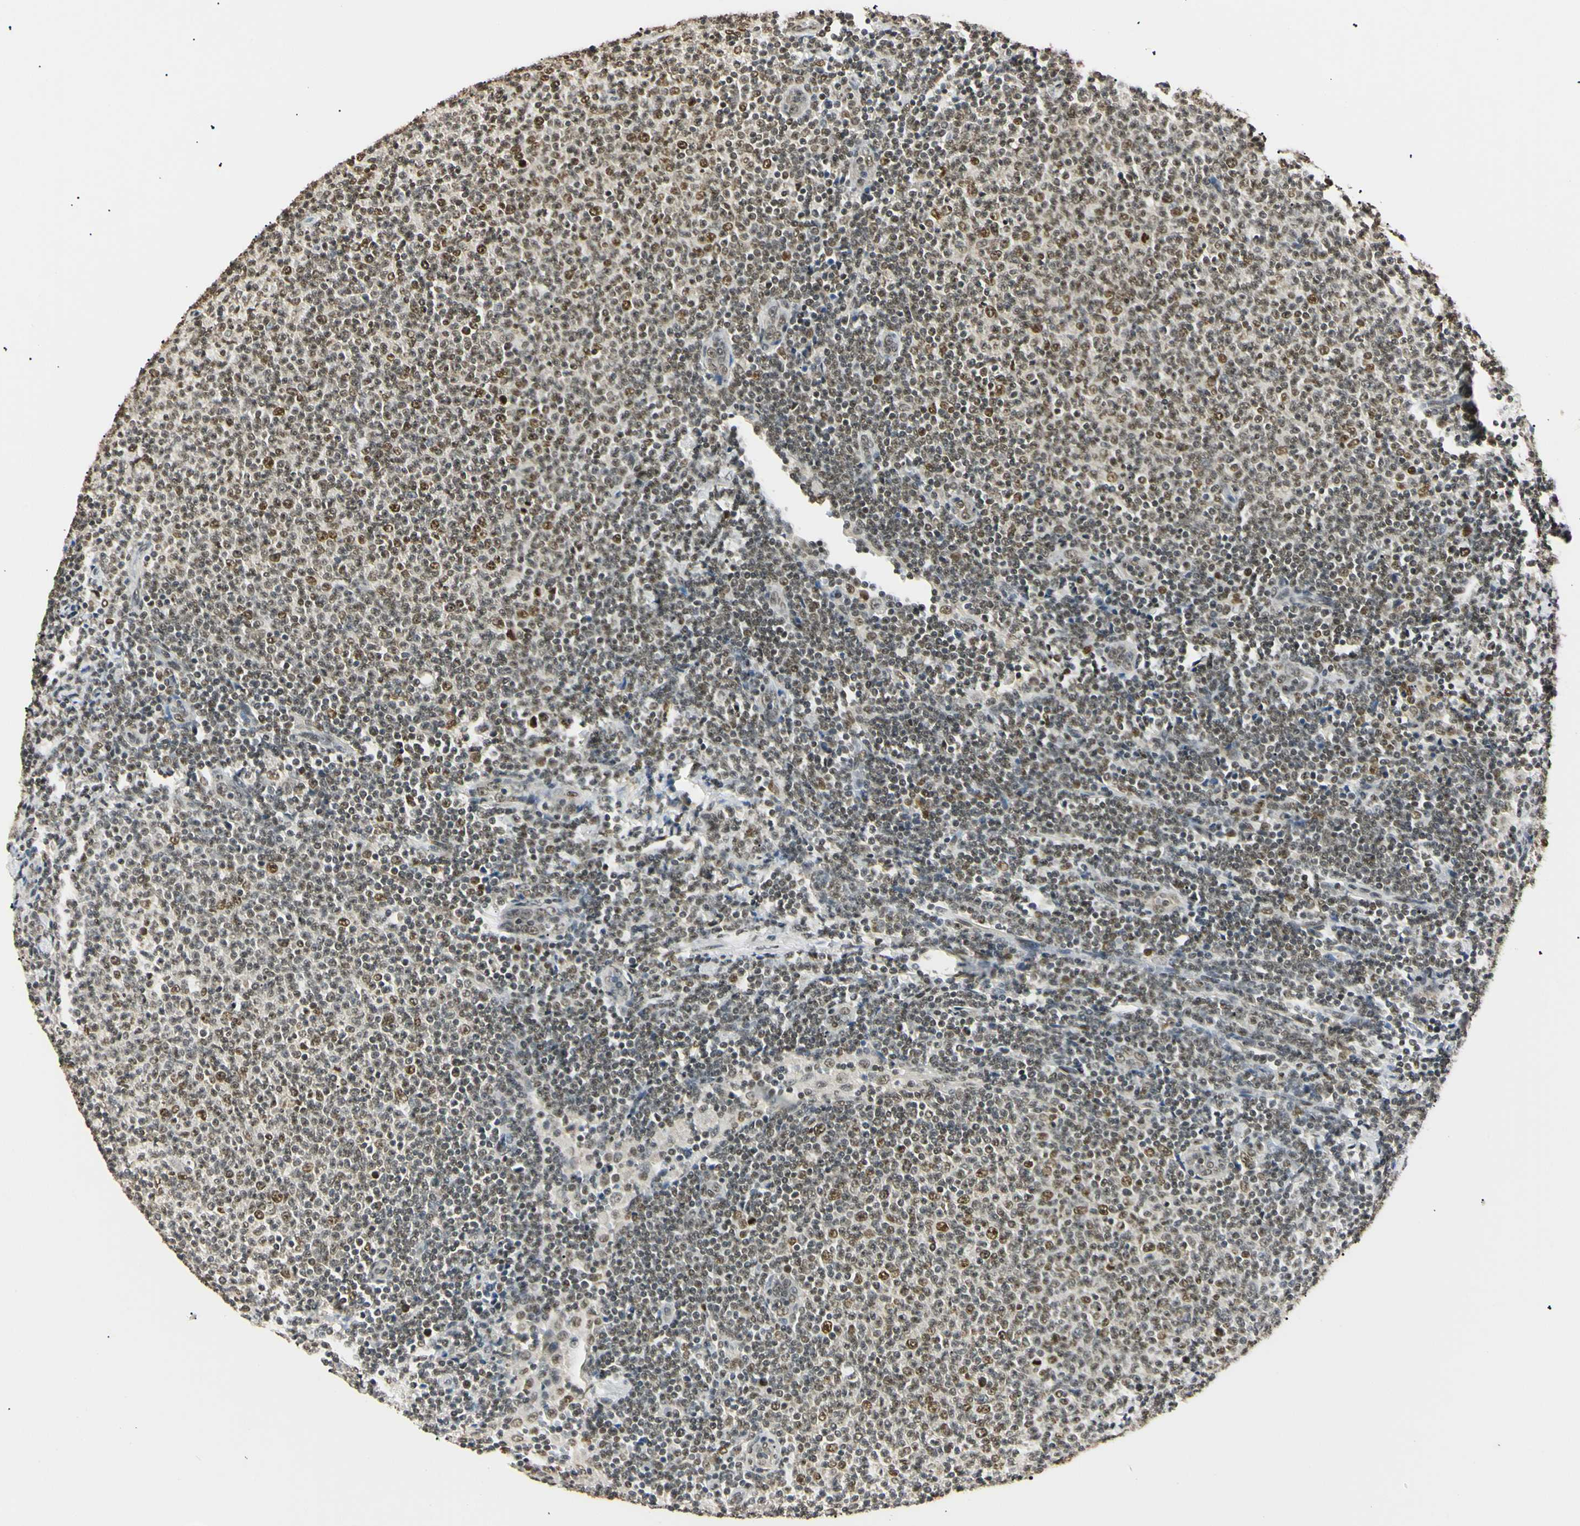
{"staining": {"intensity": "moderate", "quantity": ">75%", "location": "nuclear"}, "tissue": "lymphoma", "cell_type": "Tumor cells", "image_type": "cancer", "snomed": [{"axis": "morphology", "description": "Malignant lymphoma, non-Hodgkin's type, Low grade"}, {"axis": "topography", "description": "Lymph node"}], "caption": "Moderate nuclear protein expression is identified in approximately >75% of tumor cells in malignant lymphoma, non-Hodgkin's type (low-grade).", "gene": "SMARCA5", "patient": {"sex": "male", "age": 66}}